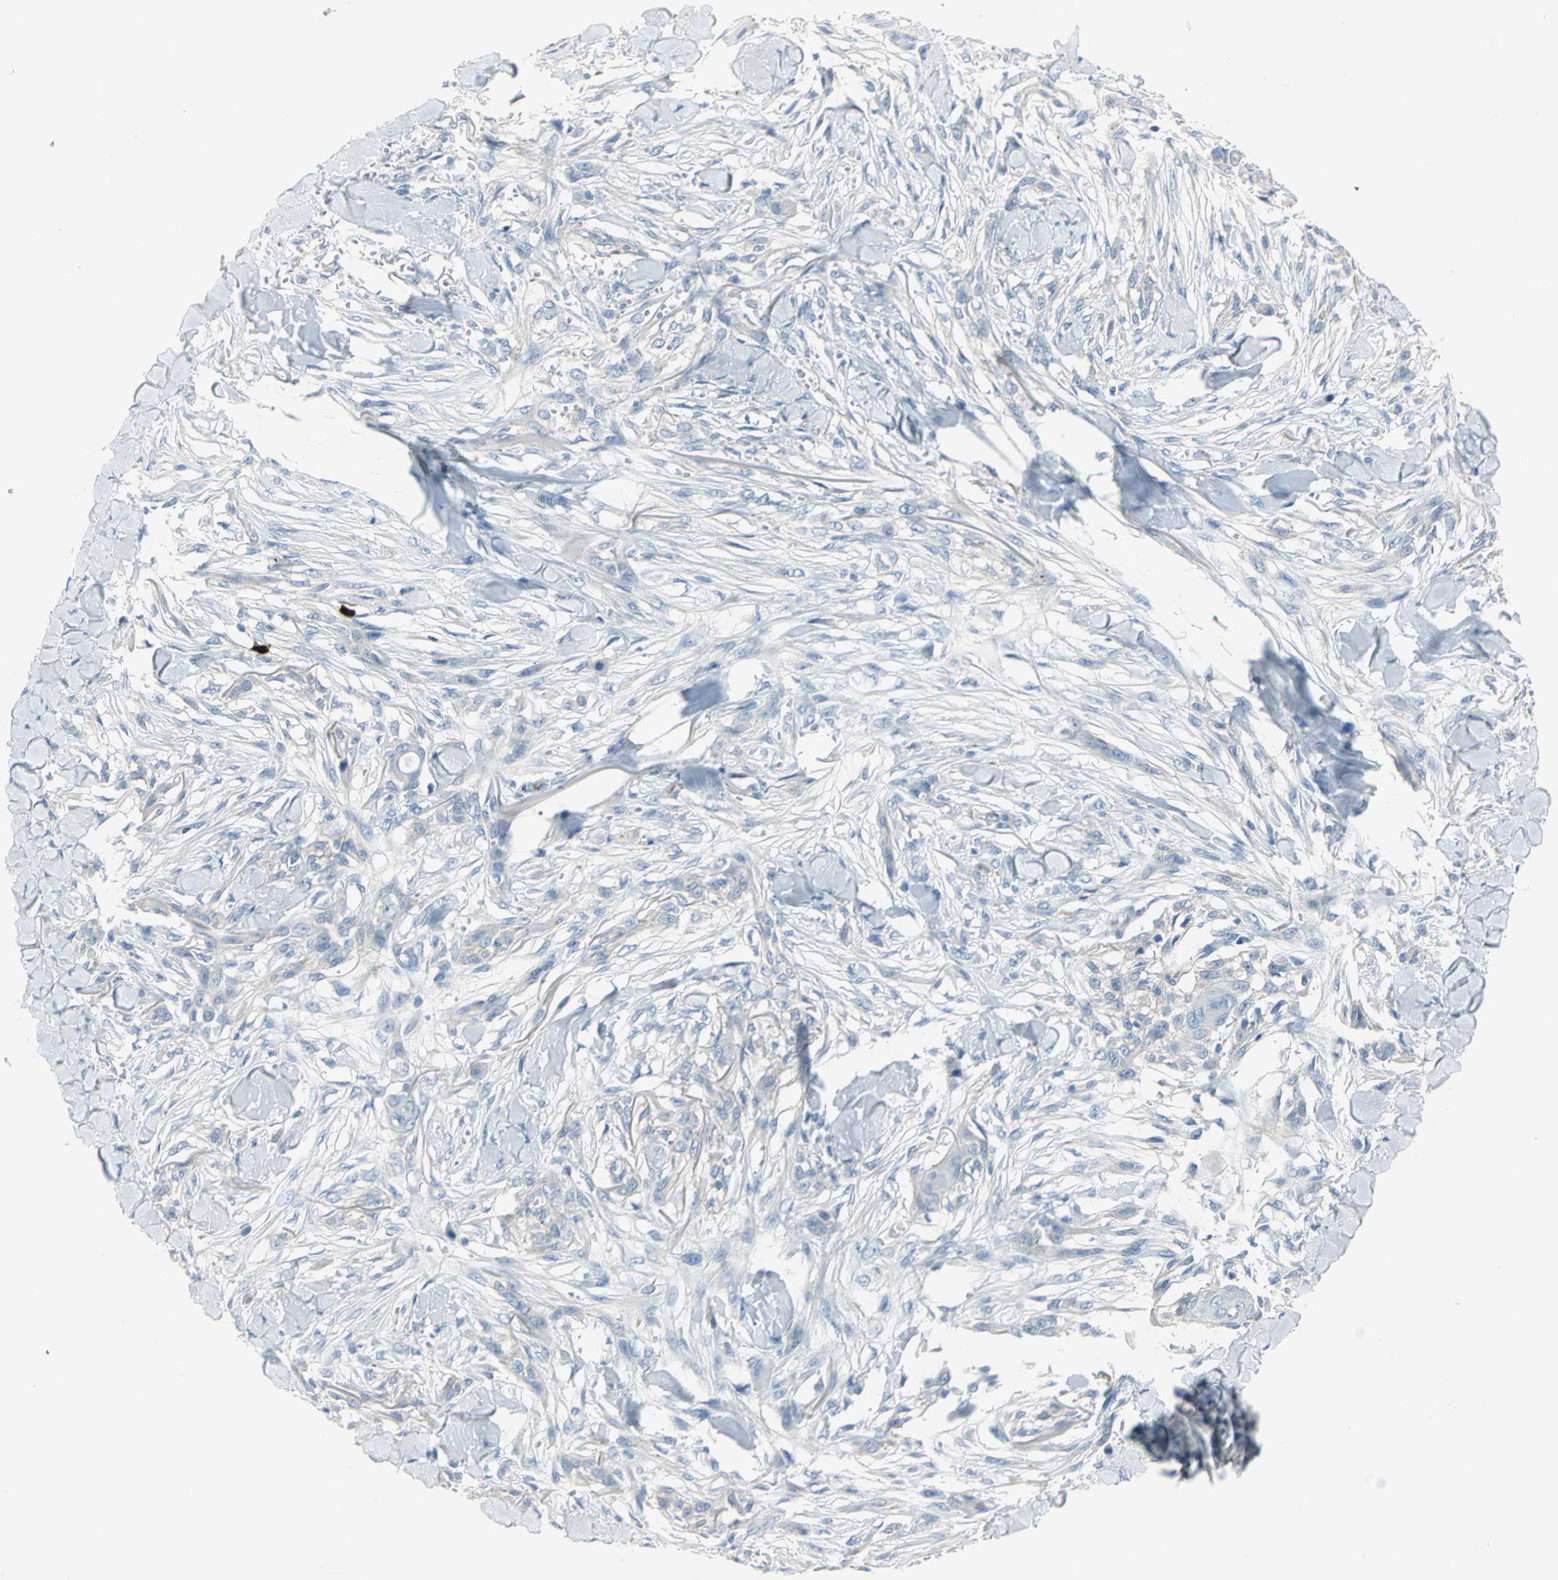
{"staining": {"intensity": "negative", "quantity": "none", "location": "none"}, "tissue": "skin cancer", "cell_type": "Tumor cells", "image_type": "cancer", "snomed": [{"axis": "morphology", "description": "Normal tissue, NOS"}, {"axis": "morphology", "description": "Squamous cell carcinoma, NOS"}, {"axis": "topography", "description": "Skin"}], "caption": "Immunohistochemistry (IHC) image of neoplastic tissue: squamous cell carcinoma (skin) stained with DAB (3,3'-diaminobenzidine) demonstrates no significant protein expression in tumor cells. The staining was performed using DAB to visualize the protein expression in brown, while the nuclei were stained in blue with hematoxylin (Magnification: 20x).", "gene": "ALOX15", "patient": {"sex": "female", "age": 59}}